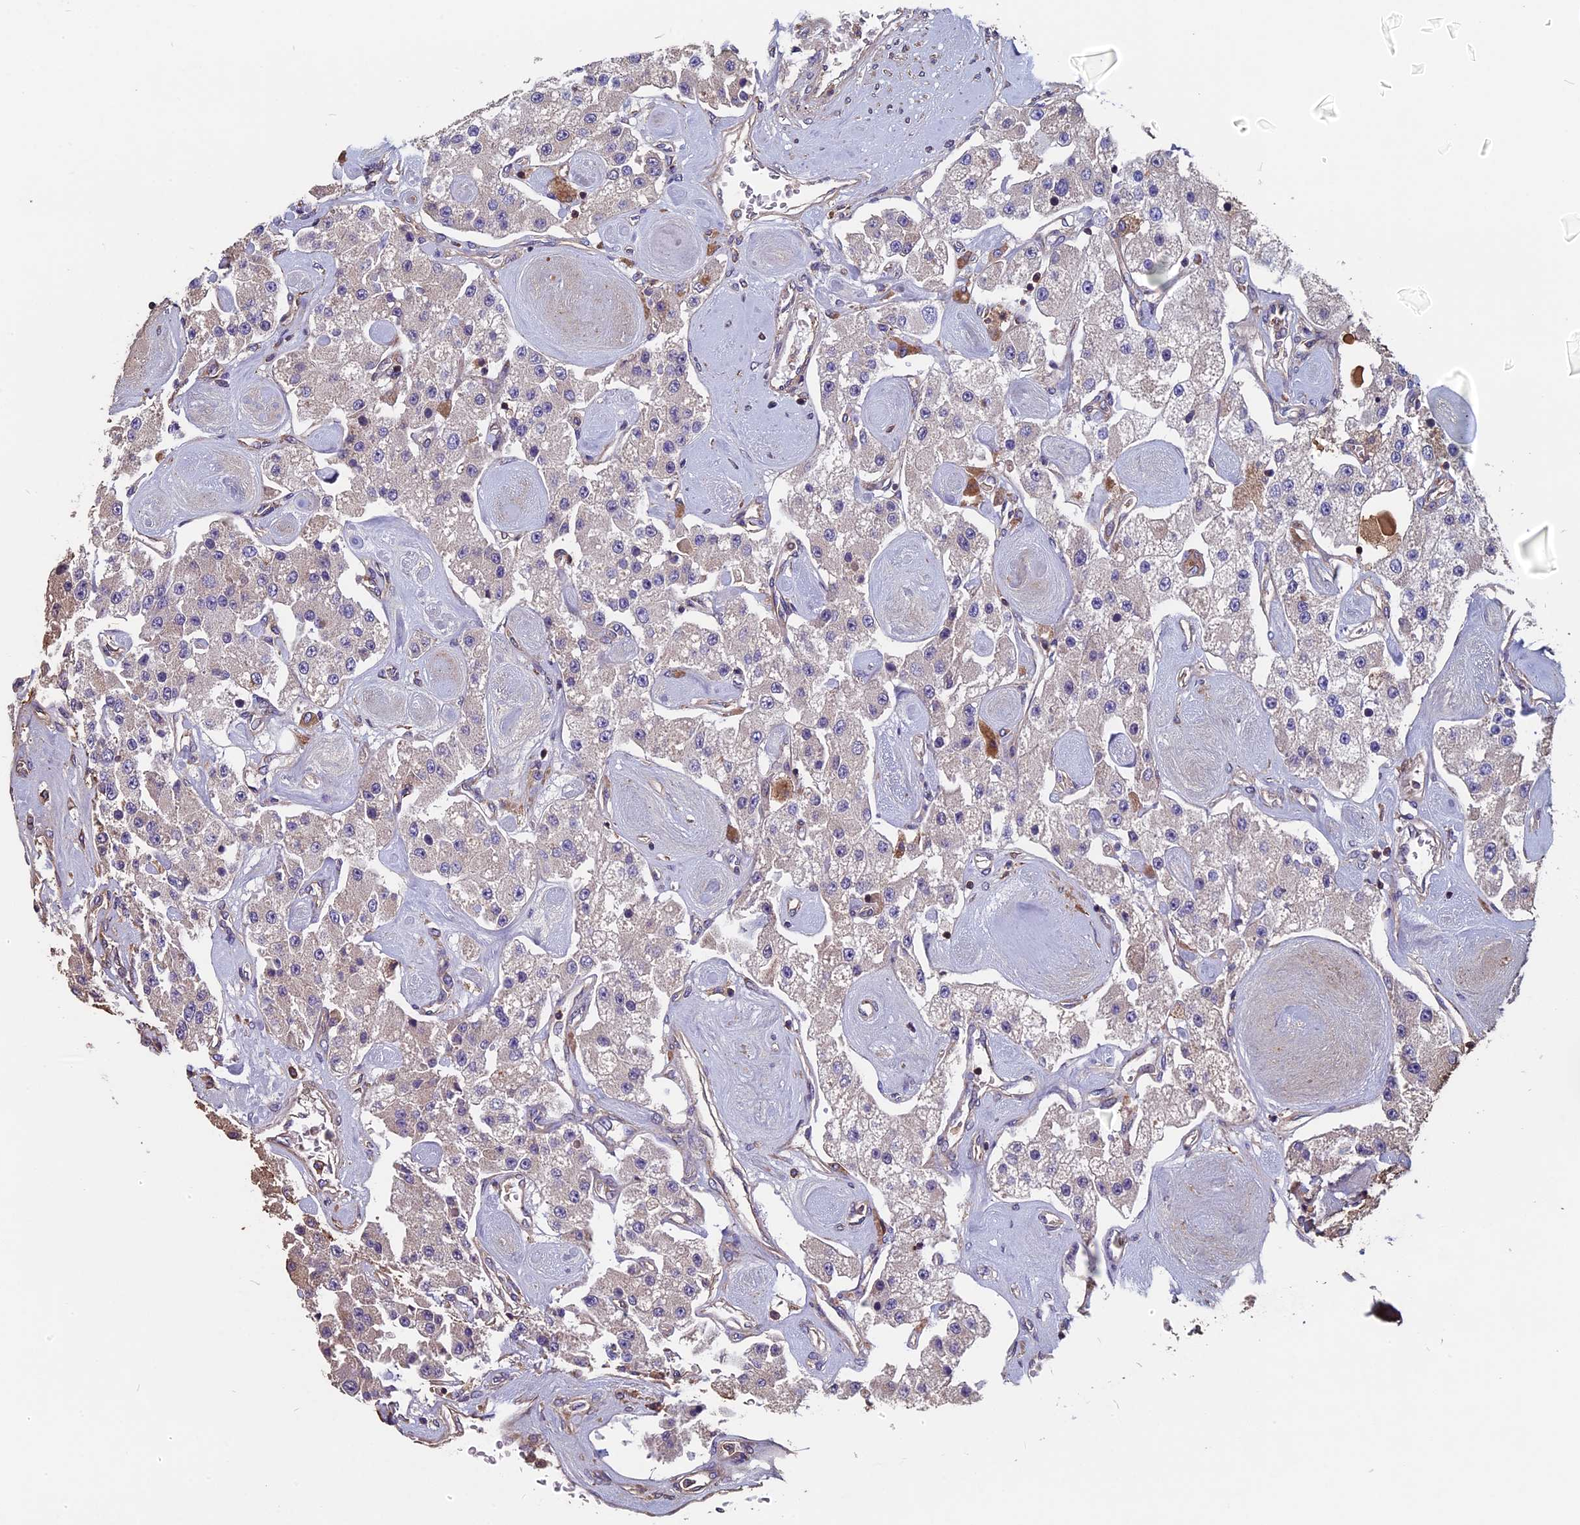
{"staining": {"intensity": "weak", "quantity": "<25%", "location": "cytoplasmic/membranous"}, "tissue": "carcinoid", "cell_type": "Tumor cells", "image_type": "cancer", "snomed": [{"axis": "morphology", "description": "Carcinoid, malignant, NOS"}, {"axis": "topography", "description": "Pancreas"}], "caption": "This is an IHC micrograph of human carcinoid (malignant). There is no expression in tumor cells.", "gene": "CCDC153", "patient": {"sex": "male", "age": 41}}